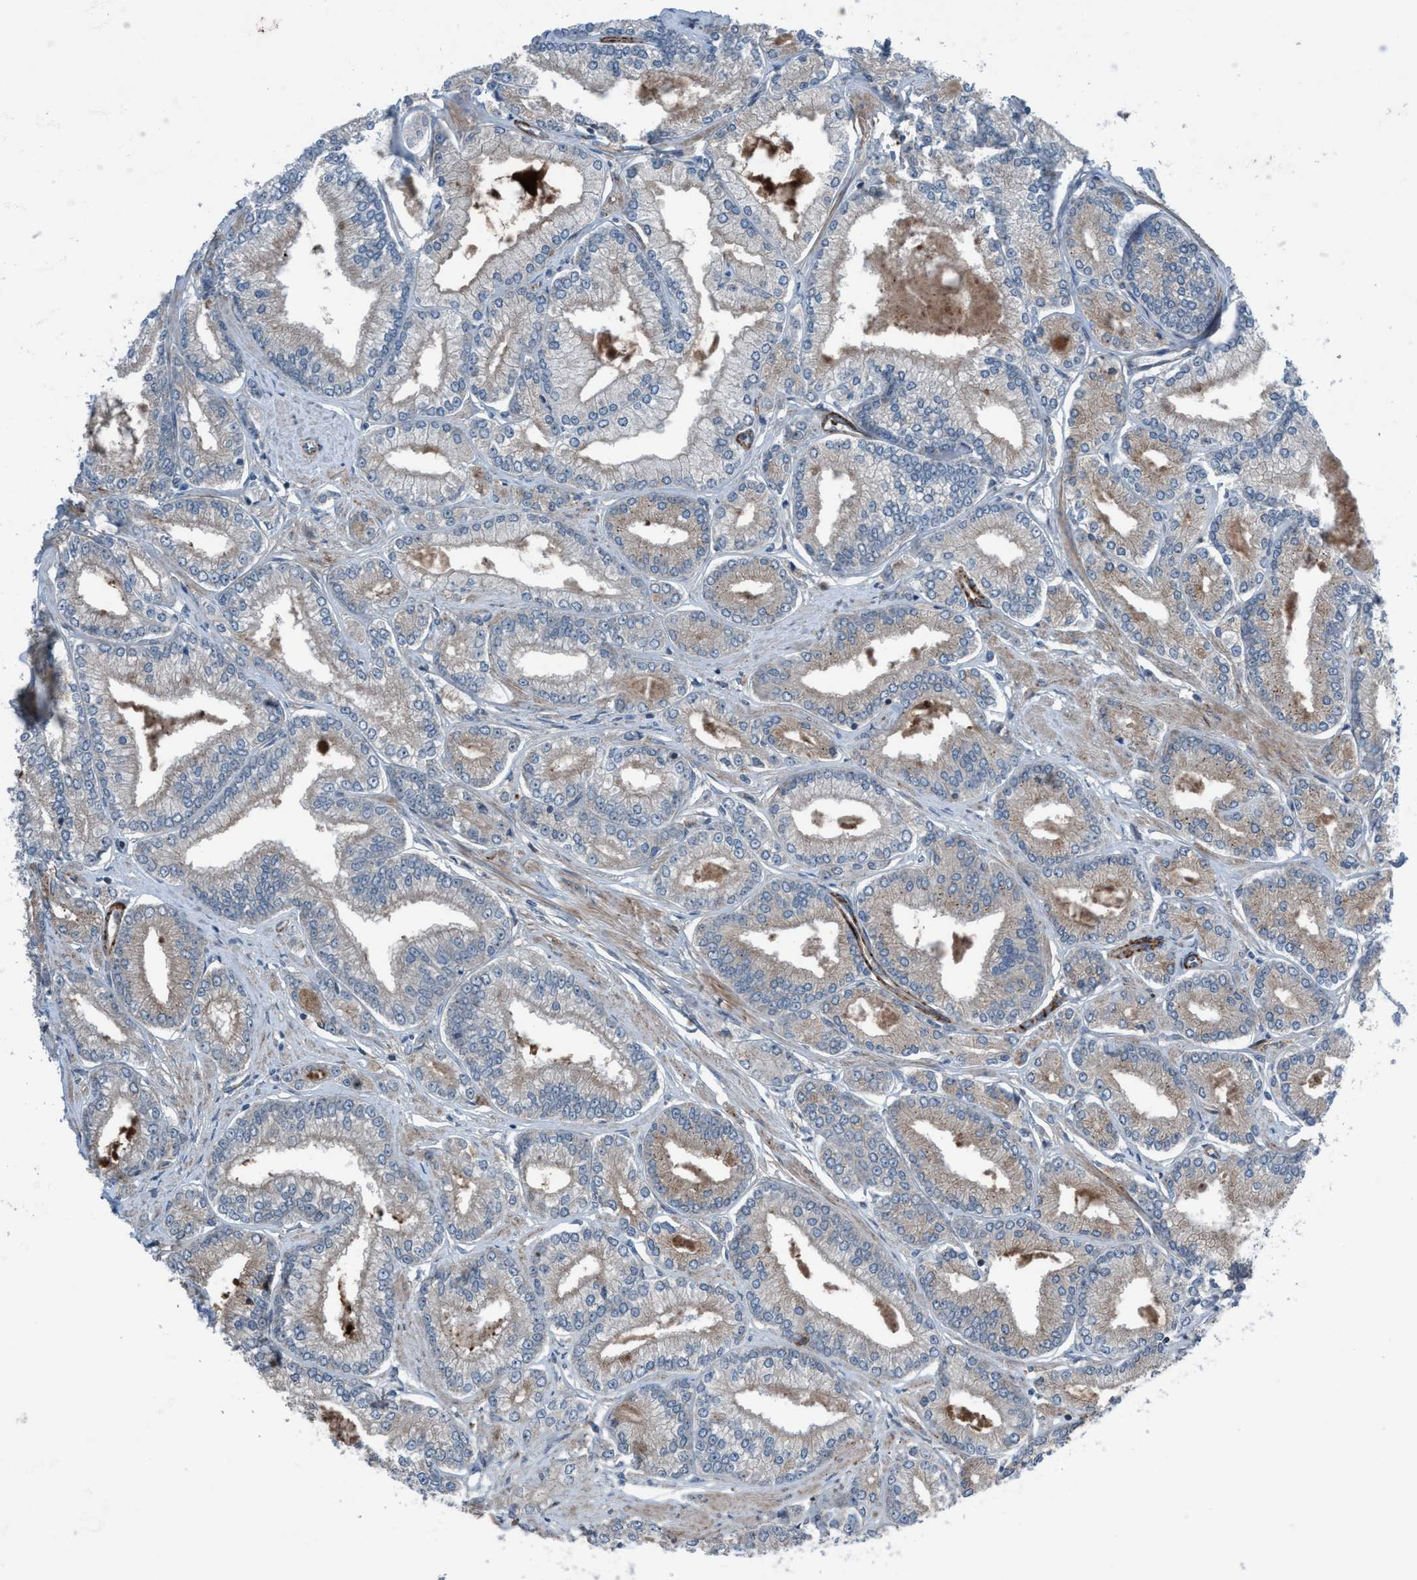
{"staining": {"intensity": "weak", "quantity": "<25%", "location": "cytoplasmic/membranous"}, "tissue": "prostate cancer", "cell_type": "Tumor cells", "image_type": "cancer", "snomed": [{"axis": "morphology", "description": "Adenocarcinoma, Low grade"}, {"axis": "topography", "description": "Prostate"}], "caption": "Prostate adenocarcinoma (low-grade) stained for a protein using IHC demonstrates no positivity tumor cells.", "gene": "NISCH", "patient": {"sex": "male", "age": 52}}